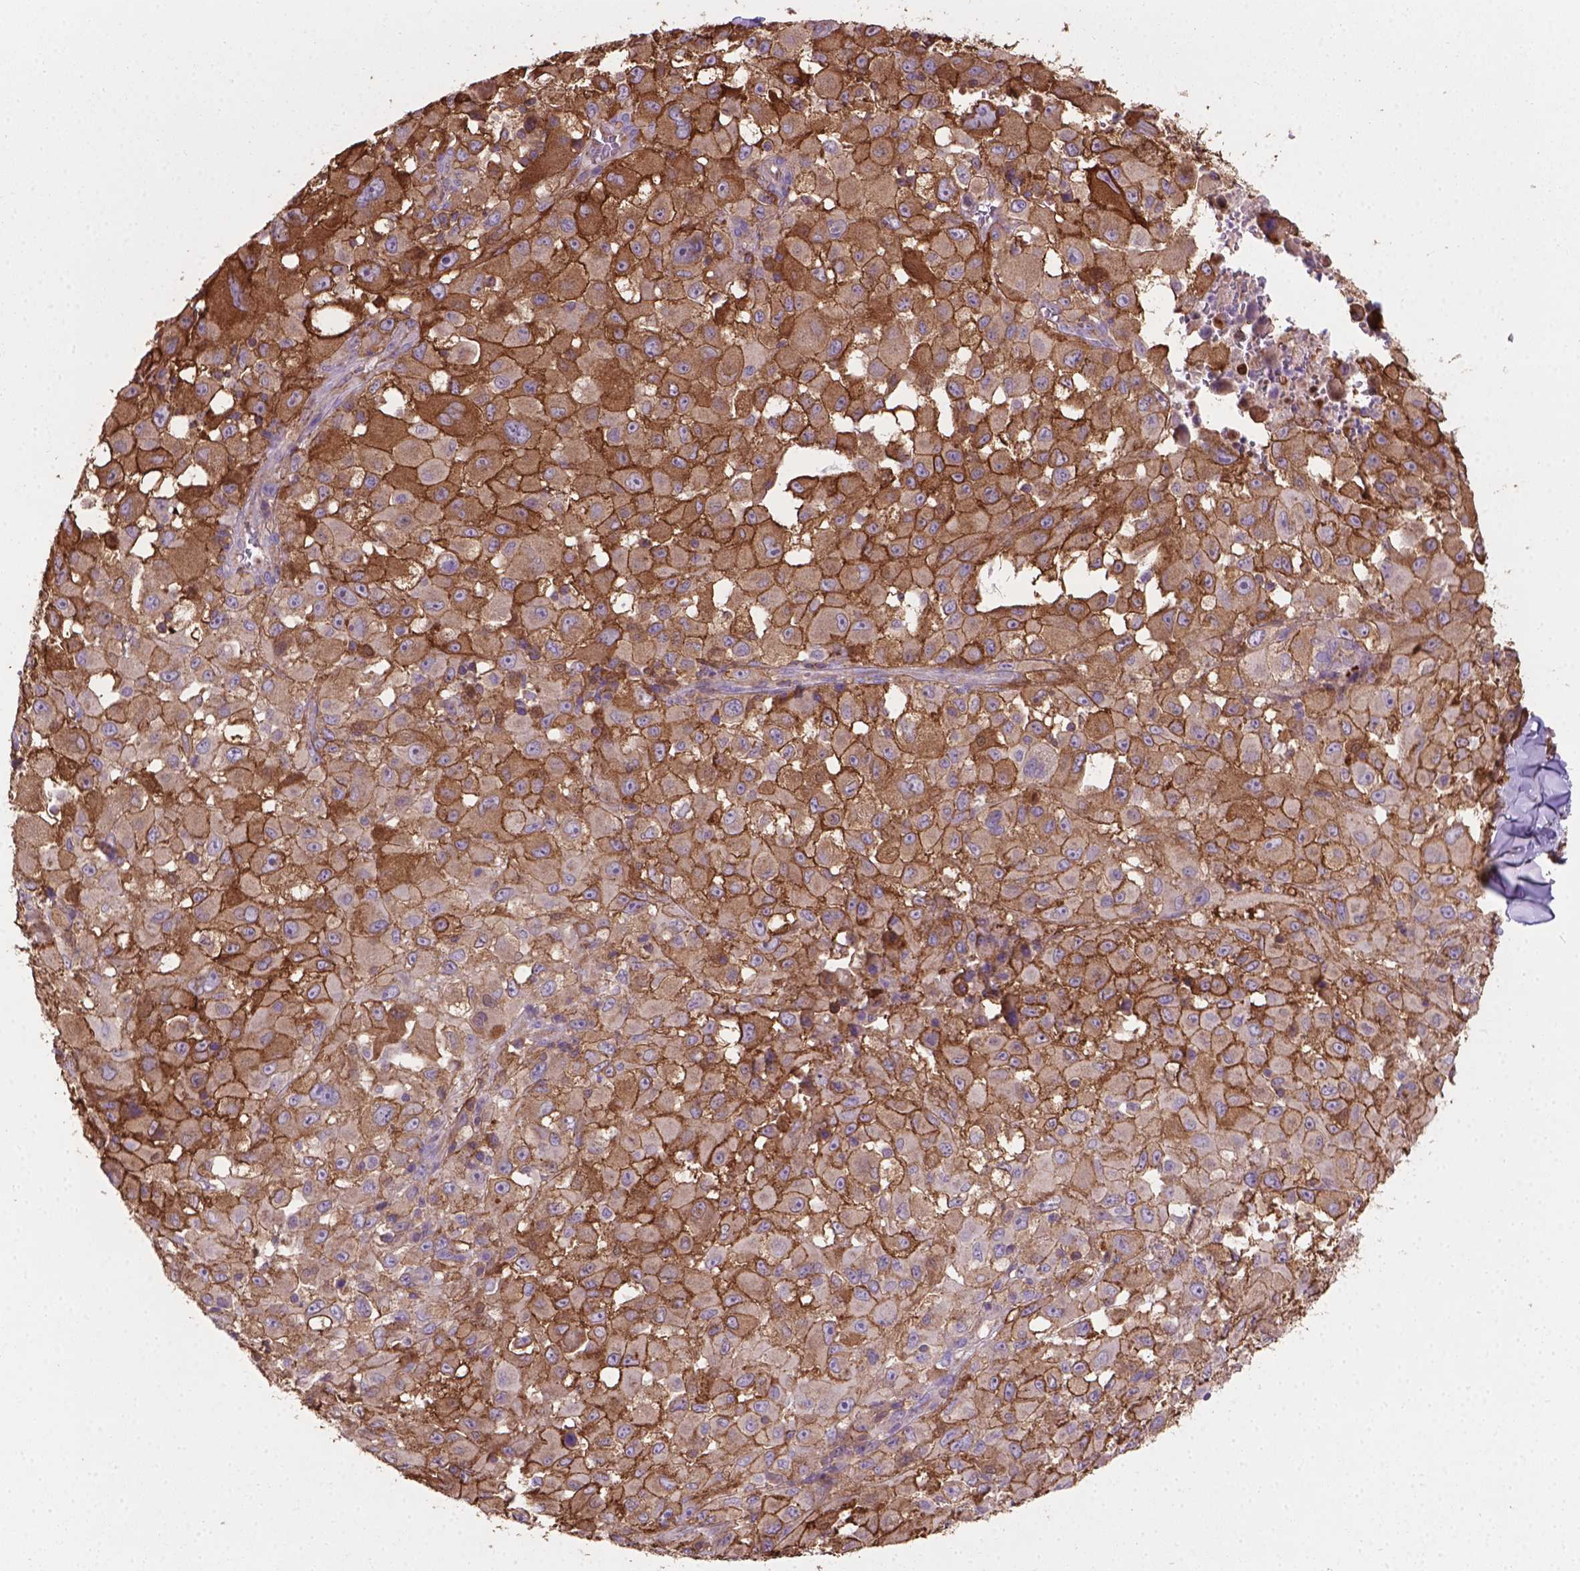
{"staining": {"intensity": "strong", "quantity": ">75%", "location": "cytoplasmic/membranous"}, "tissue": "melanoma", "cell_type": "Tumor cells", "image_type": "cancer", "snomed": [{"axis": "morphology", "description": "Malignant melanoma, Metastatic site"}, {"axis": "topography", "description": "Lymph node"}], "caption": "Brown immunohistochemical staining in human malignant melanoma (metastatic site) reveals strong cytoplasmic/membranous expression in approximately >75% of tumor cells. (DAB (3,3'-diaminobenzidine) IHC, brown staining for protein, blue staining for nuclei).", "gene": "TCAF1", "patient": {"sex": "male", "age": 50}}